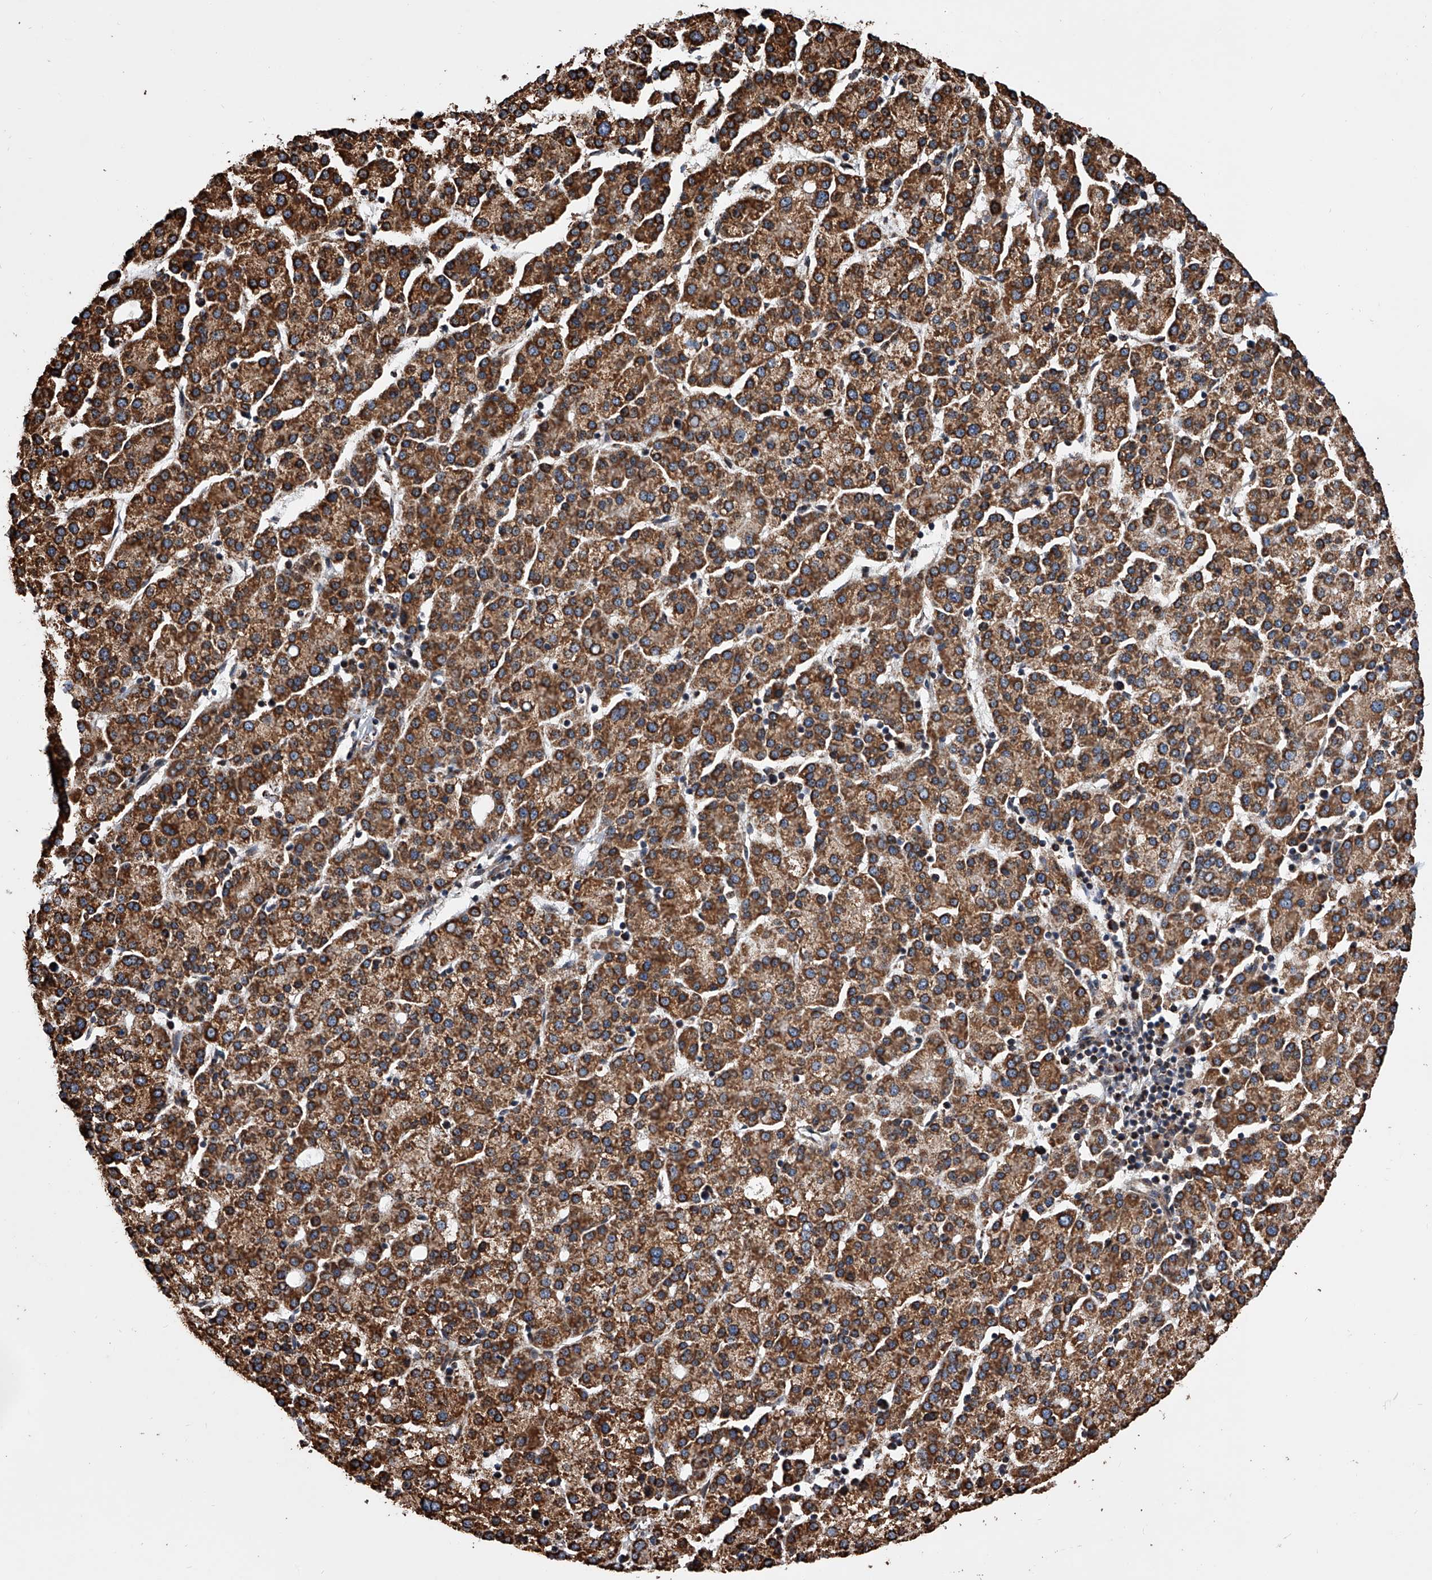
{"staining": {"intensity": "strong", "quantity": ">75%", "location": "cytoplasmic/membranous"}, "tissue": "liver cancer", "cell_type": "Tumor cells", "image_type": "cancer", "snomed": [{"axis": "morphology", "description": "Carcinoma, Hepatocellular, NOS"}, {"axis": "topography", "description": "Liver"}], "caption": "Strong cytoplasmic/membranous positivity for a protein is identified in about >75% of tumor cells of liver hepatocellular carcinoma using immunohistochemistry.", "gene": "SMPDL3A", "patient": {"sex": "female", "age": 58}}